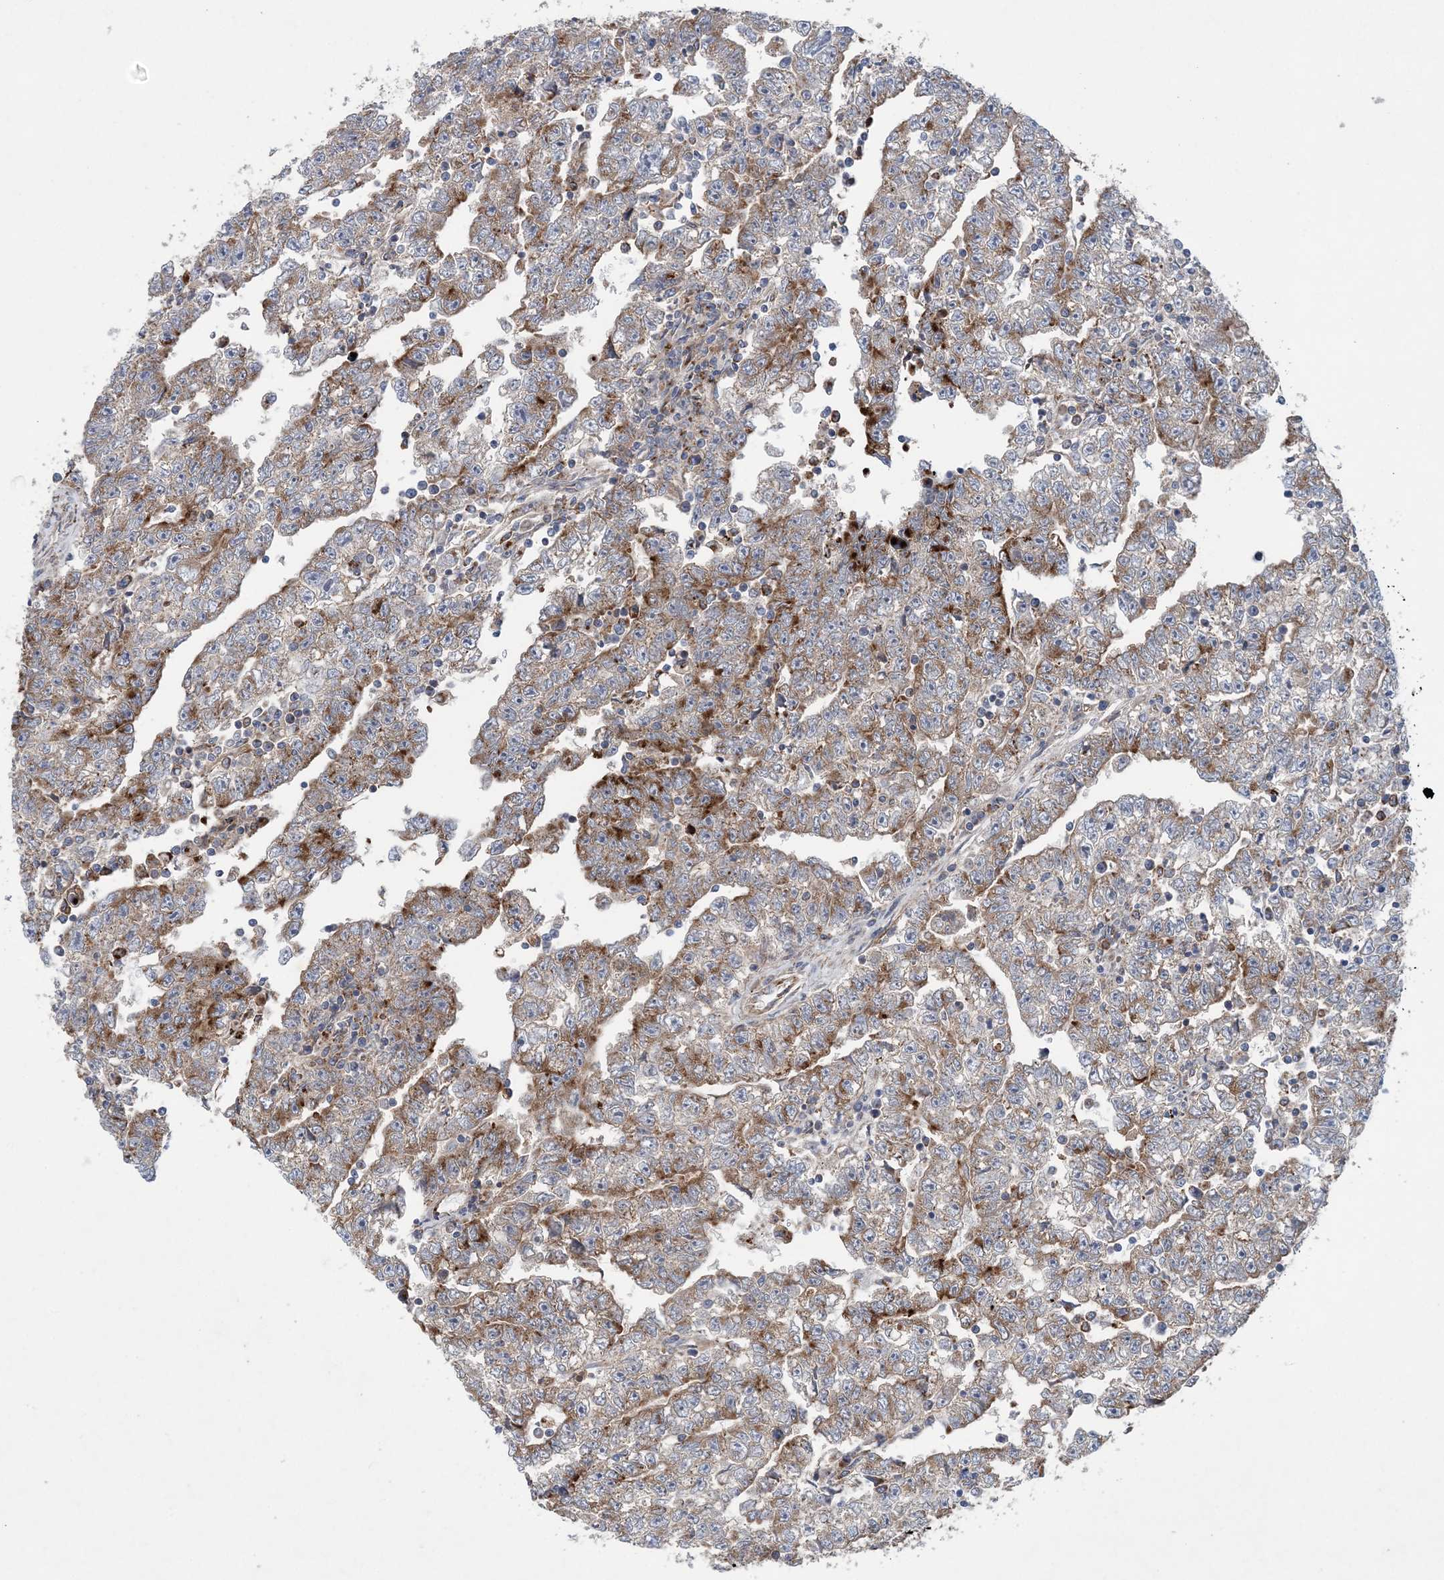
{"staining": {"intensity": "moderate", "quantity": "25%-75%", "location": "cytoplasmic/membranous"}, "tissue": "testis cancer", "cell_type": "Tumor cells", "image_type": "cancer", "snomed": [{"axis": "morphology", "description": "Carcinoma, Embryonal, NOS"}, {"axis": "topography", "description": "Testis"}], "caption": "IHC micrograph of neoplastic tissue: human testis cancer (embryonal carcinoma) stained using immunohistochemistry exhibits medium levels of moderate protein expression localized specifically in the cytoplasmic/membranous of tumor cells, appearing as a cytoplasmic/membranous brown color.", "gene": "PTTG1IP", "patient": {"sex": "male", "age": 25}}